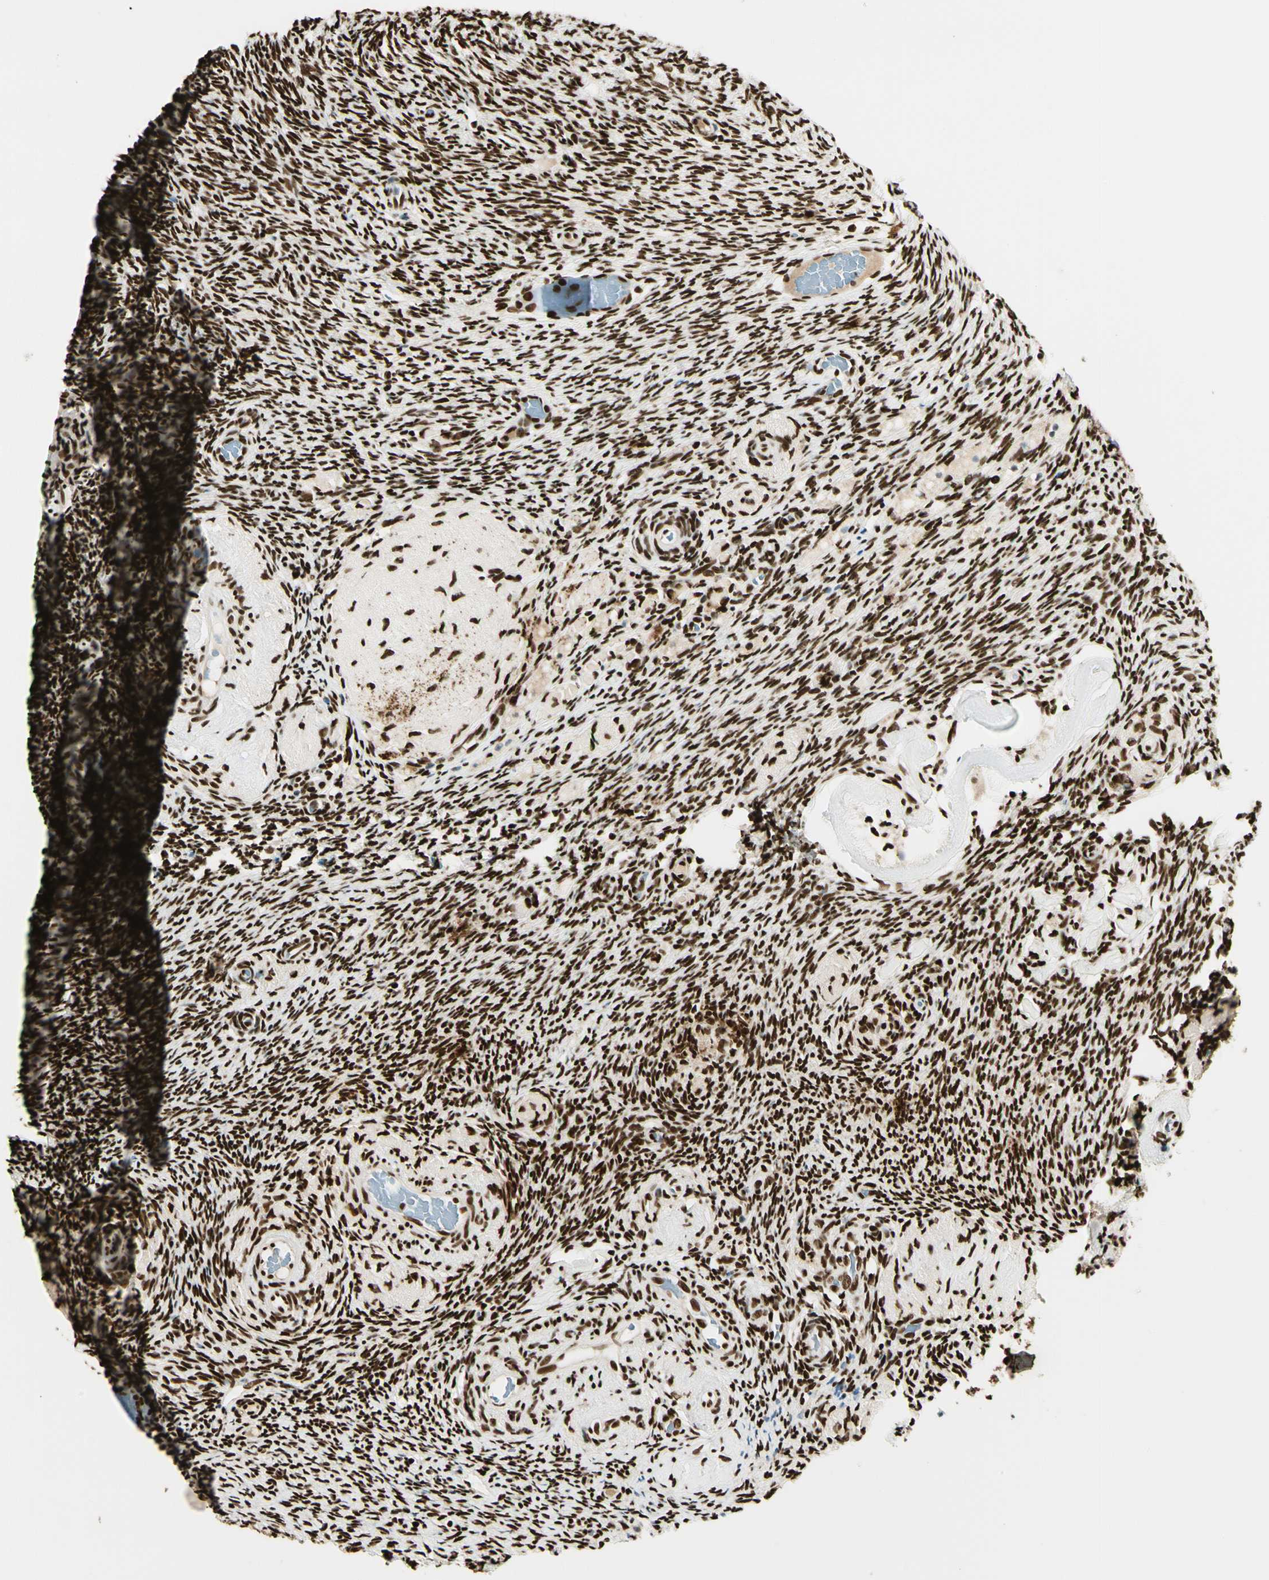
{"staining": {"intensity": "strong", "quantity": ">75%", "location": "nuclear"}, "tissue": "ovary", "cell_type": "Ovarian stroma cells", "image_type": "normal", "snomed": [{"axis": "morphology", "description": "Normal tissue, NOS"}, {"axis": "topography", "description": "Ovary"}], "caption": "DAB immunohistochemical staining of normal human ovary displays strong nuclear protein positivity in approximately >75% of ovarian stroma cells.", "gene": "FUS", "patient": {"sex": "female", "age": 60}}